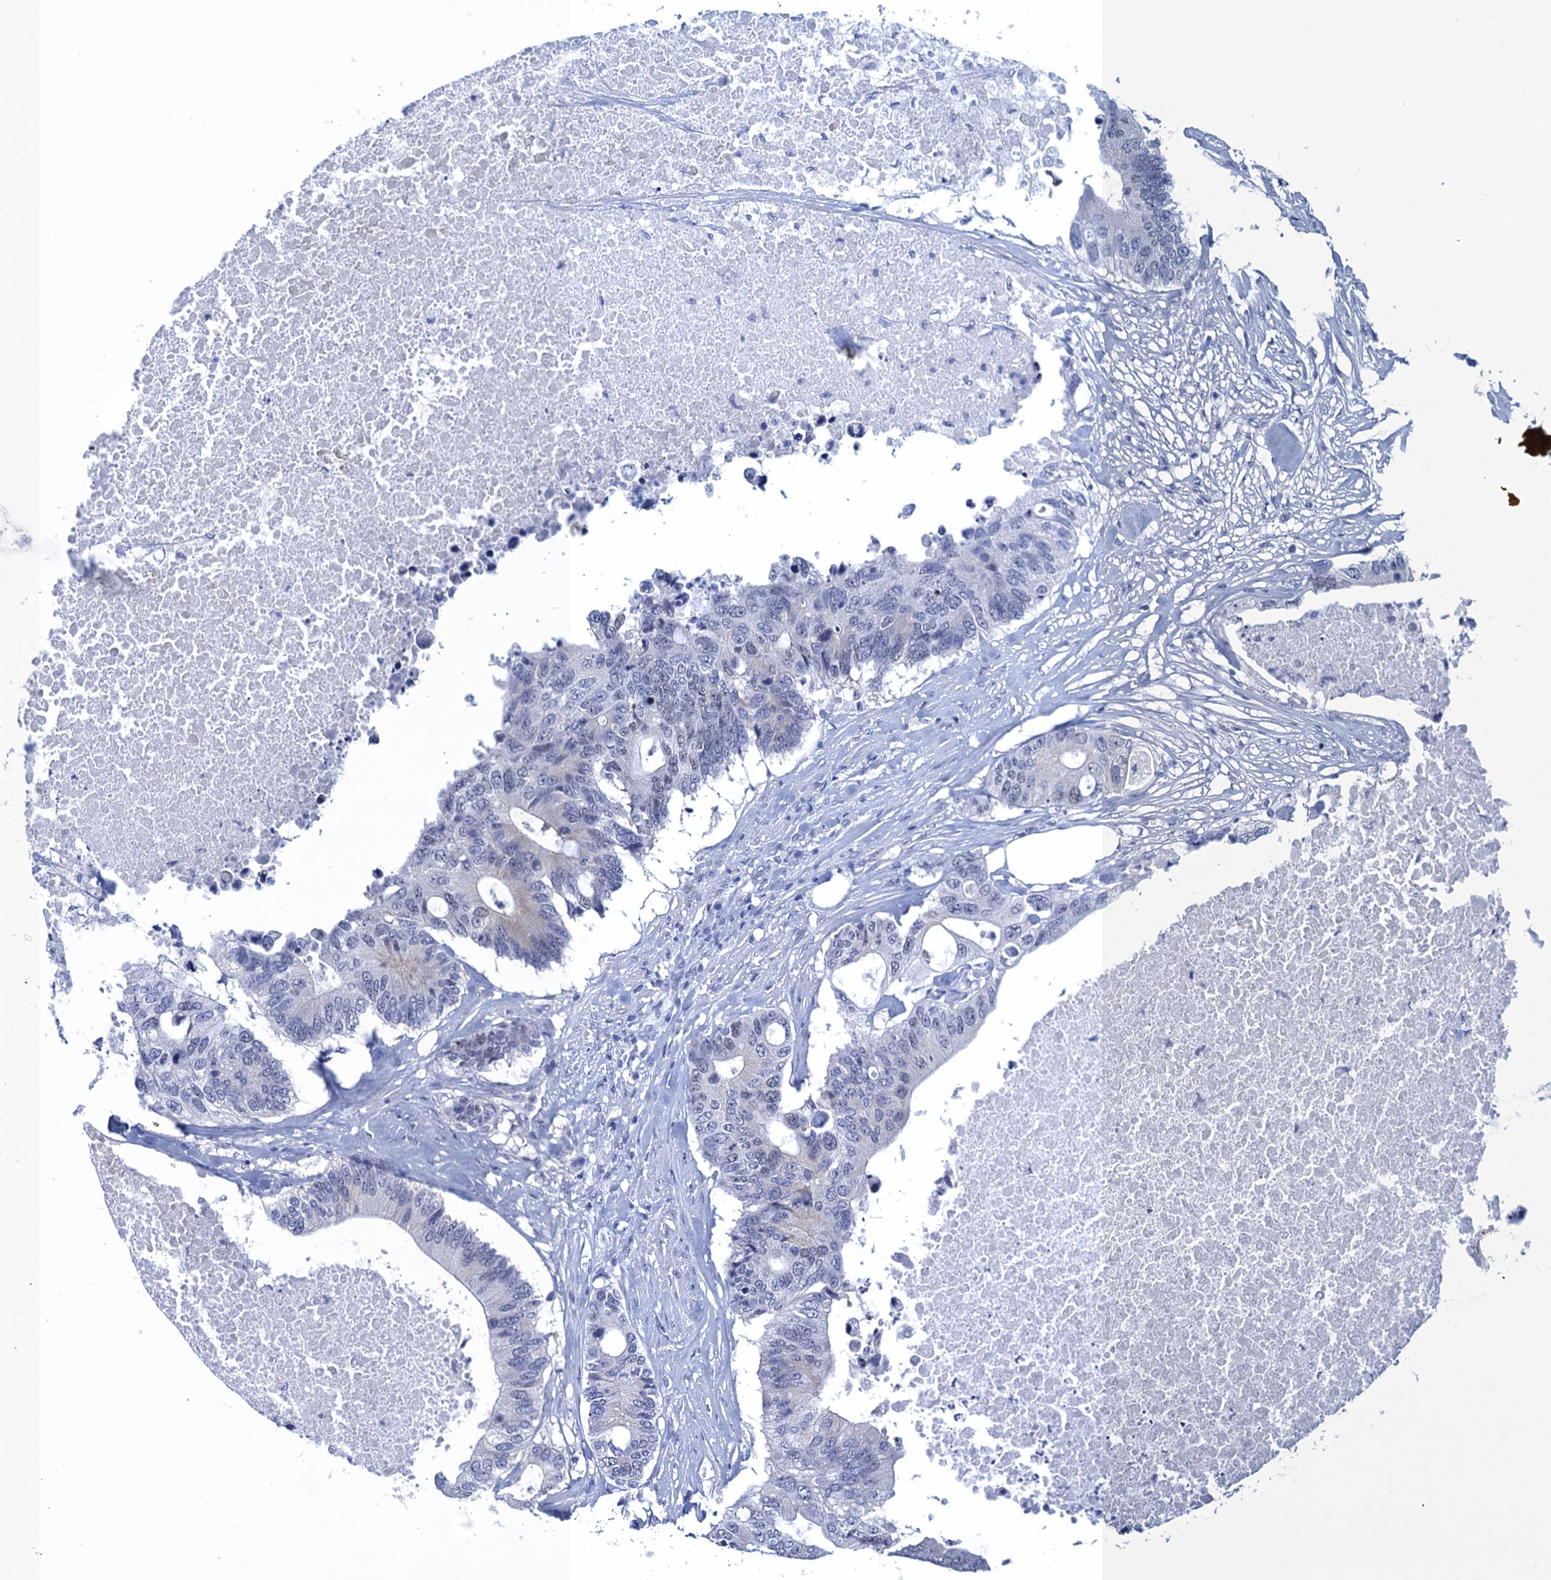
{"staining": {"intensity": "weak", "quantity": "<25%", "location": "cytoplasmic/membranous"}, "tissue": "colorectal cancer", "cell_type": "Tumor cells", "image_type": "cancer", "snomed": [{"axis": "morphology", "description": "Adenocarcinoma, NOS"}, {"axis": "topography", "description": "Colon"}], "caption": "Histopathology image shows no protein staining in tumor cells of adenocarcinoma (colorectal) tissue. The staining is performed using DAB brown chromogen with nuclei counter-stained in using hematoxylin.", "gene": "GINS3", "patient": {"sex": "male", "age": 71}}